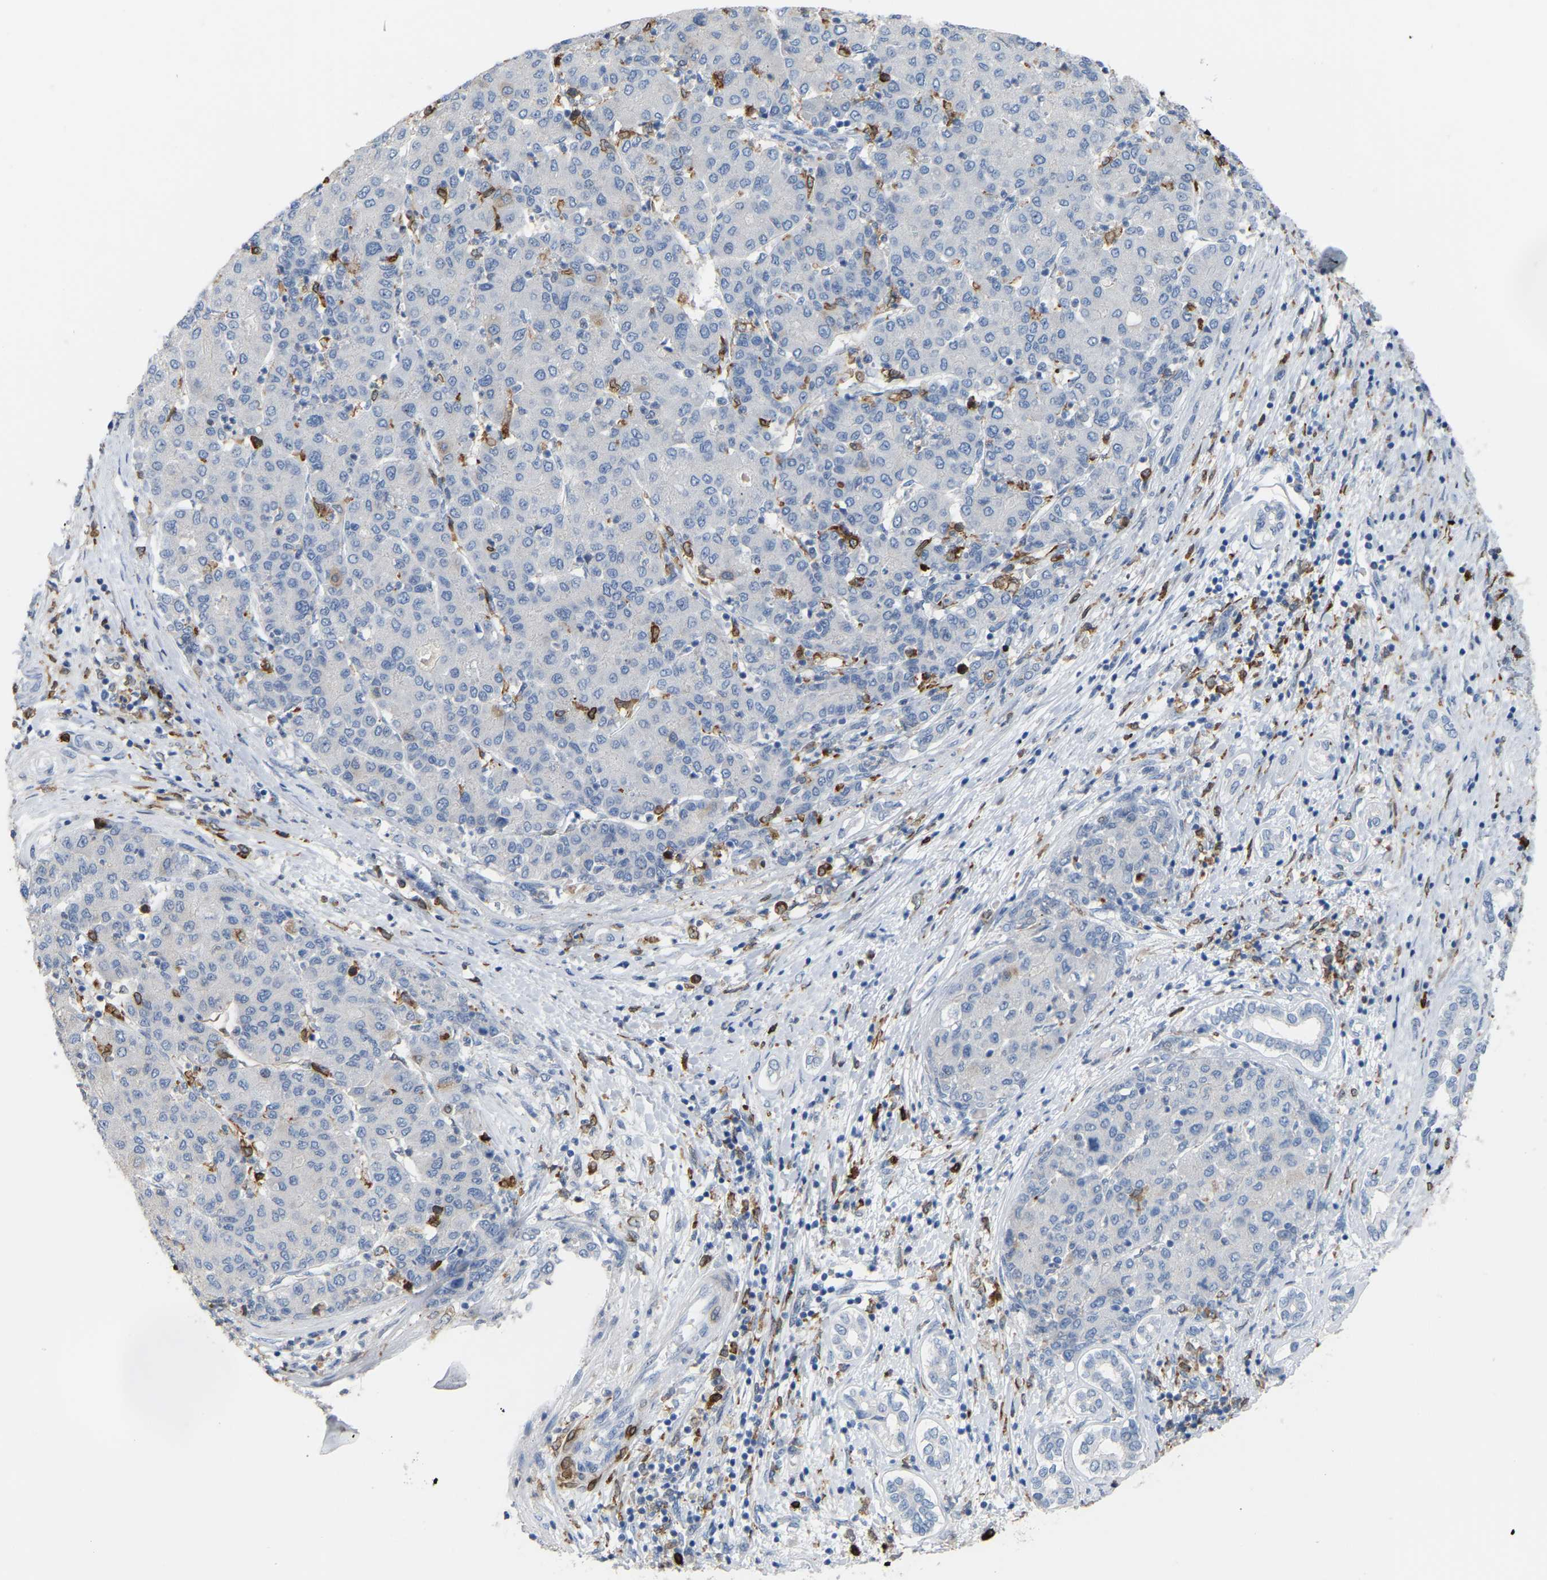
{"staining": {"intensity": "negative", "quantity": "none", "location": "none"}, "tissue": "liver cancer", "cell_type": "Tumor cells", "image_type": "cancer", "snomed": [{"axis": "morphology", "description": "Carcinoma, Hepatocellular, NOS"}, {"axis": "topography", "description": "Liver"}], "caption": "This is an immunohistochemistry (IHC) photomicrograph of liver hepatocellular carcinoma. There is no expression in tumor cells.", "gene": "PTGS1", "patient": {"sex": "male", "age": 65}}